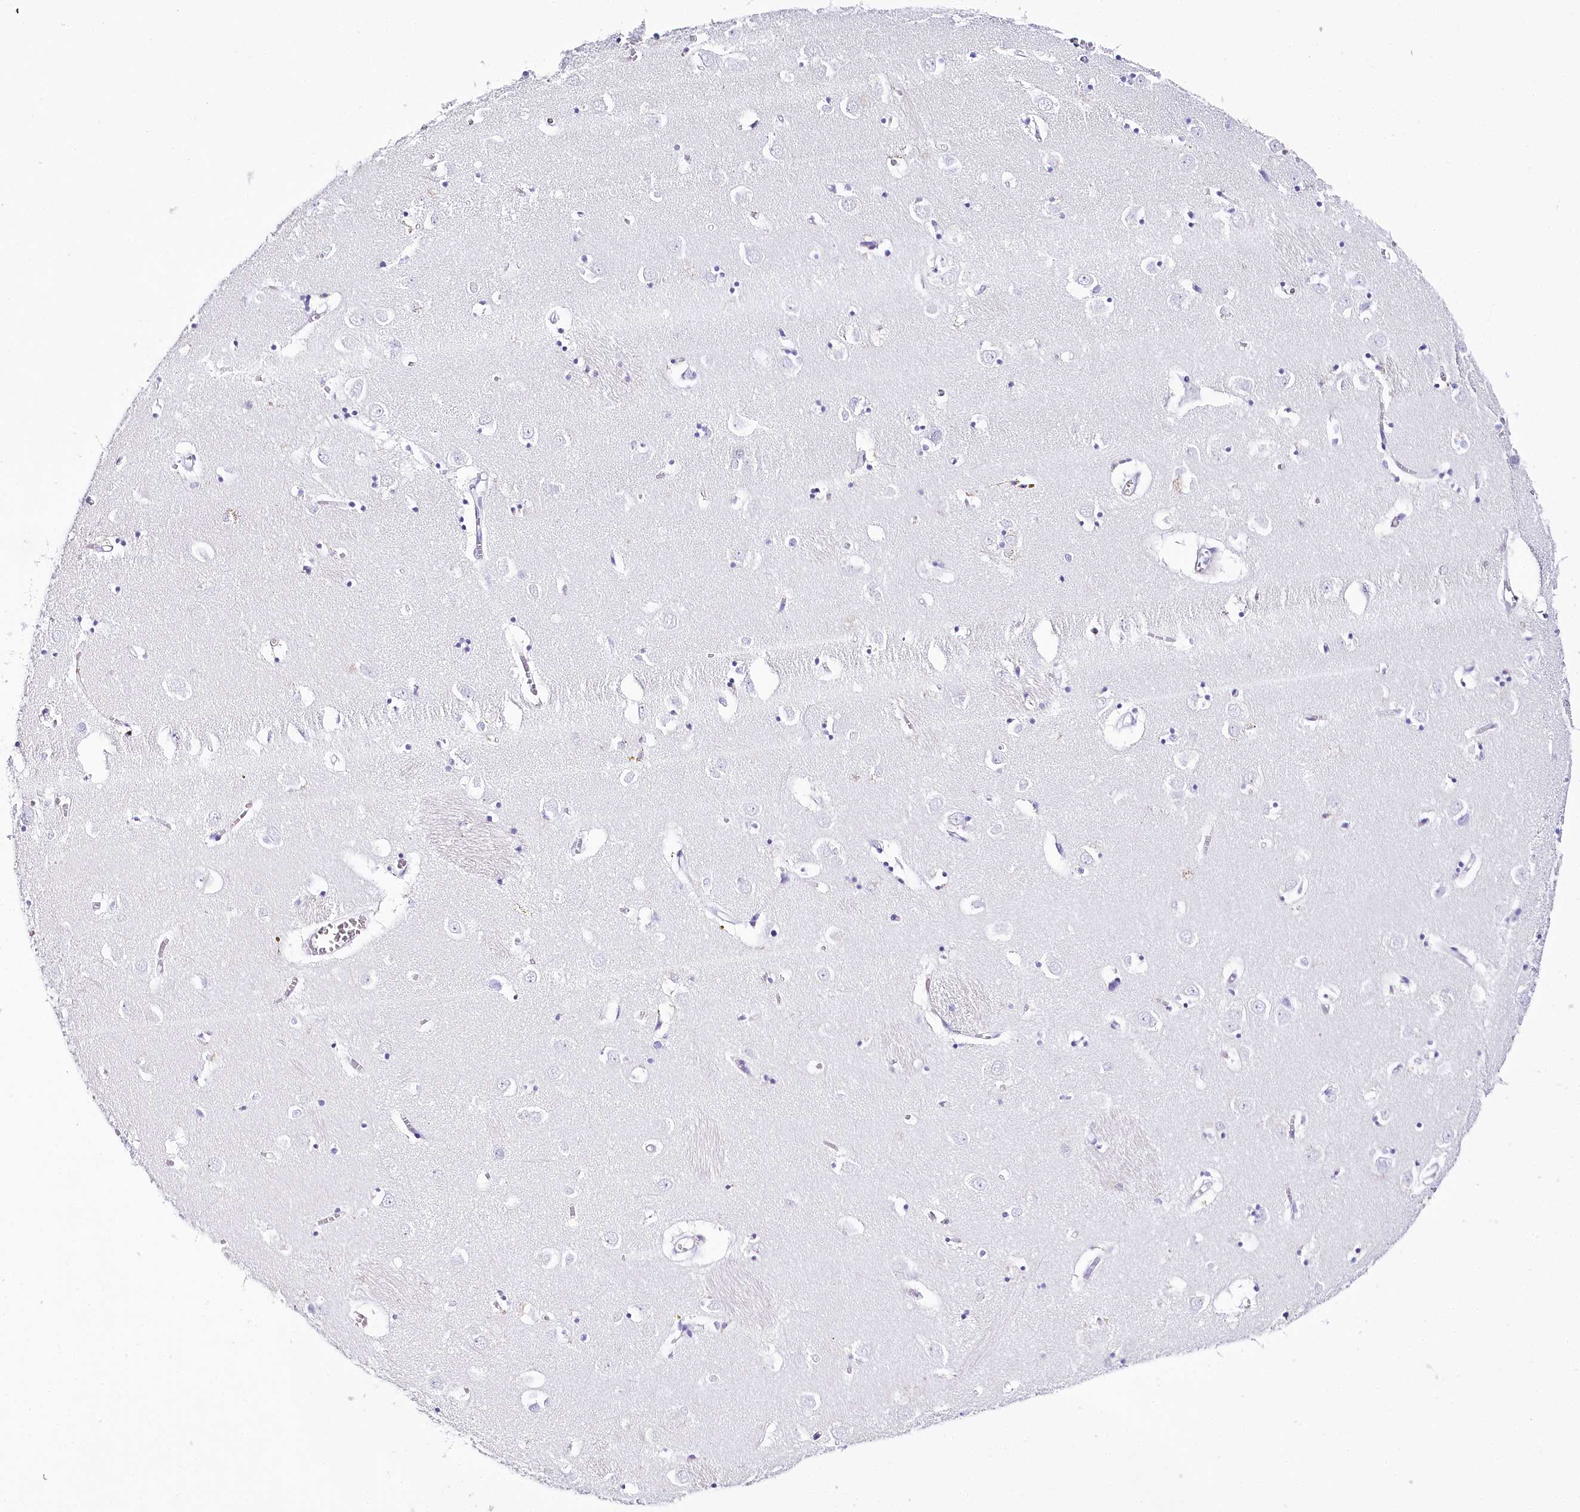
{"staining": {"intensity": "negative", "quantity": "none", "location": "none"}, "tissue": "caudate", "cell_type": "Glial cells", "image_type": "normal", "snomed": [{"axis": "morphology", "description": "Normal tissue, NOS"}, {"axis": "topography", "description": "Lateral ventricle wall"}], "caption": "The histopathology image displays no significant expression in glial cells of caudate.", "gene": "CSN3", "patient": {"sex": "male", "age": 70}}